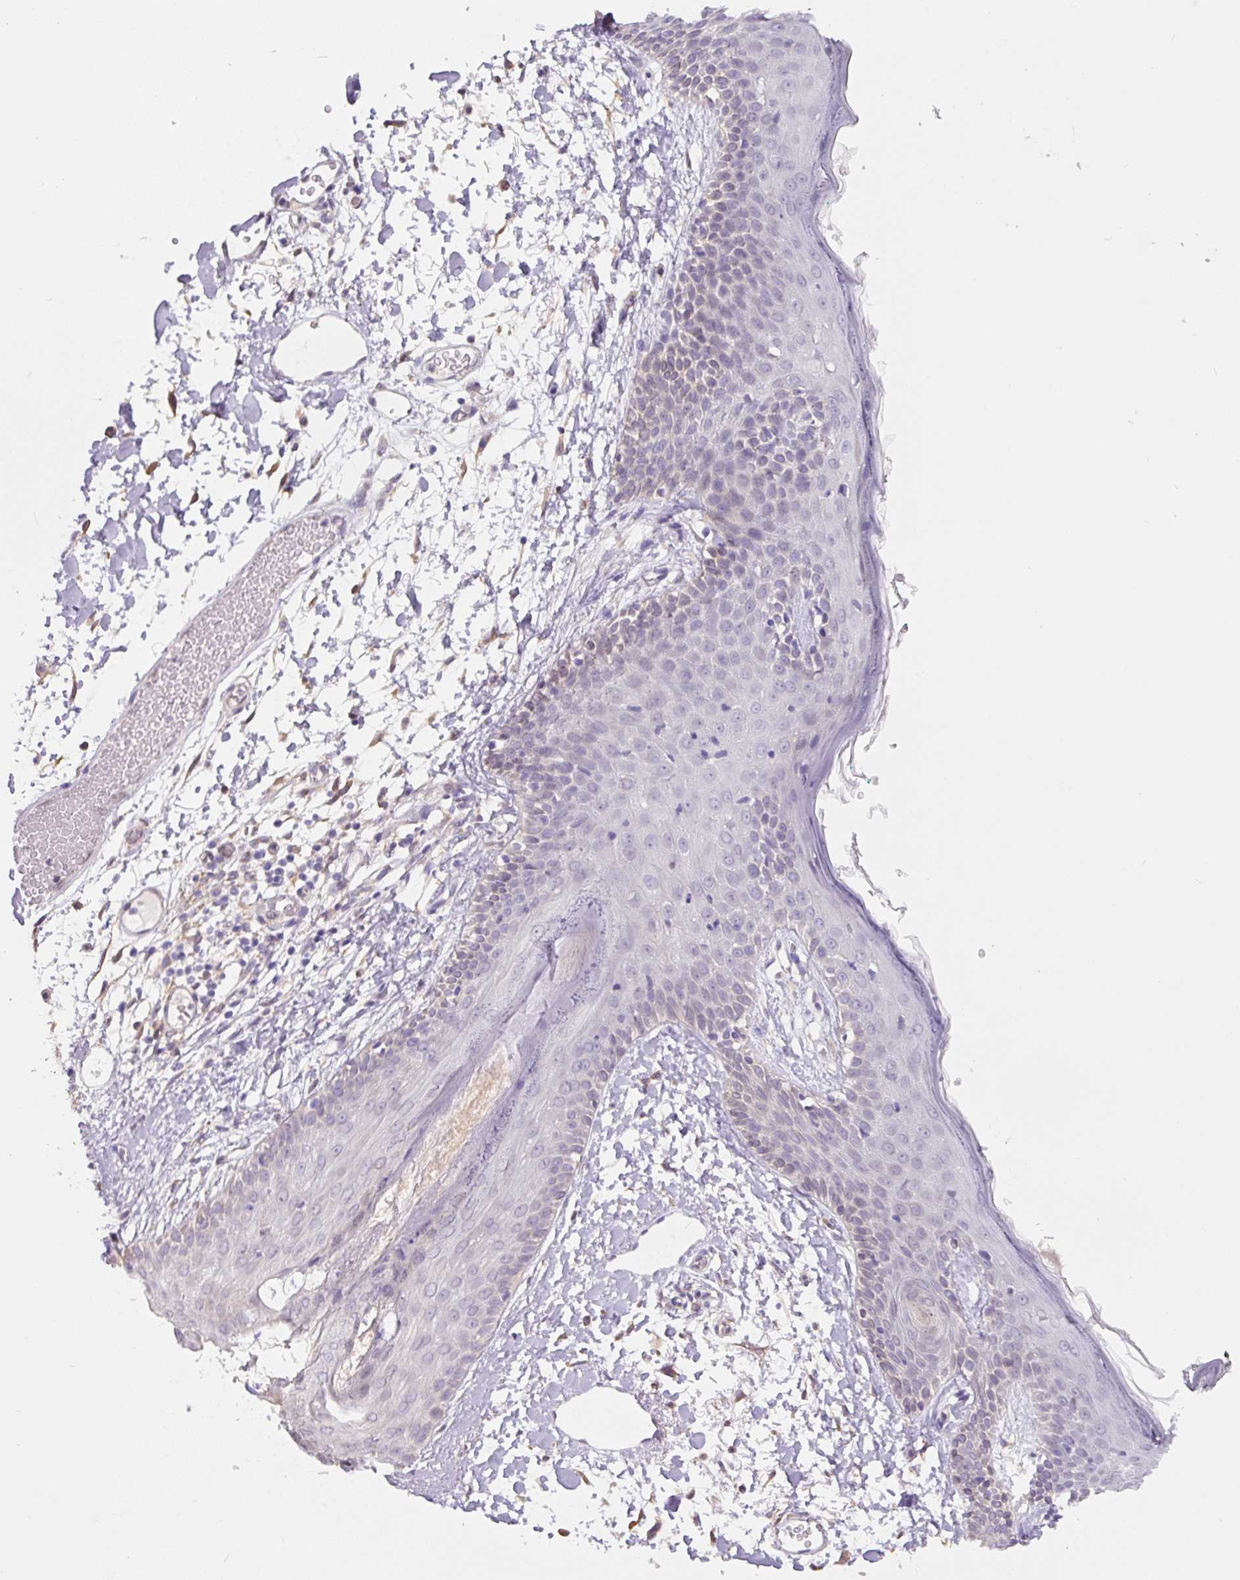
{"staining": {"intensity": "negative", "quantity": "none", "location": "none"}, "tissue": "skin", "cell_type": "Fibroblasts", "image_type": "normal", "snomed": [{"axis": "morphology", "description": "Normal tissue, NOS"}, {"axis": "topography", "description": "Skin"}], "caption": "The image shows no staining of fibroblasts in unremarkable skin.", "gene": "ASRGL1", "patient": {"sex": "male", "age": 79}}